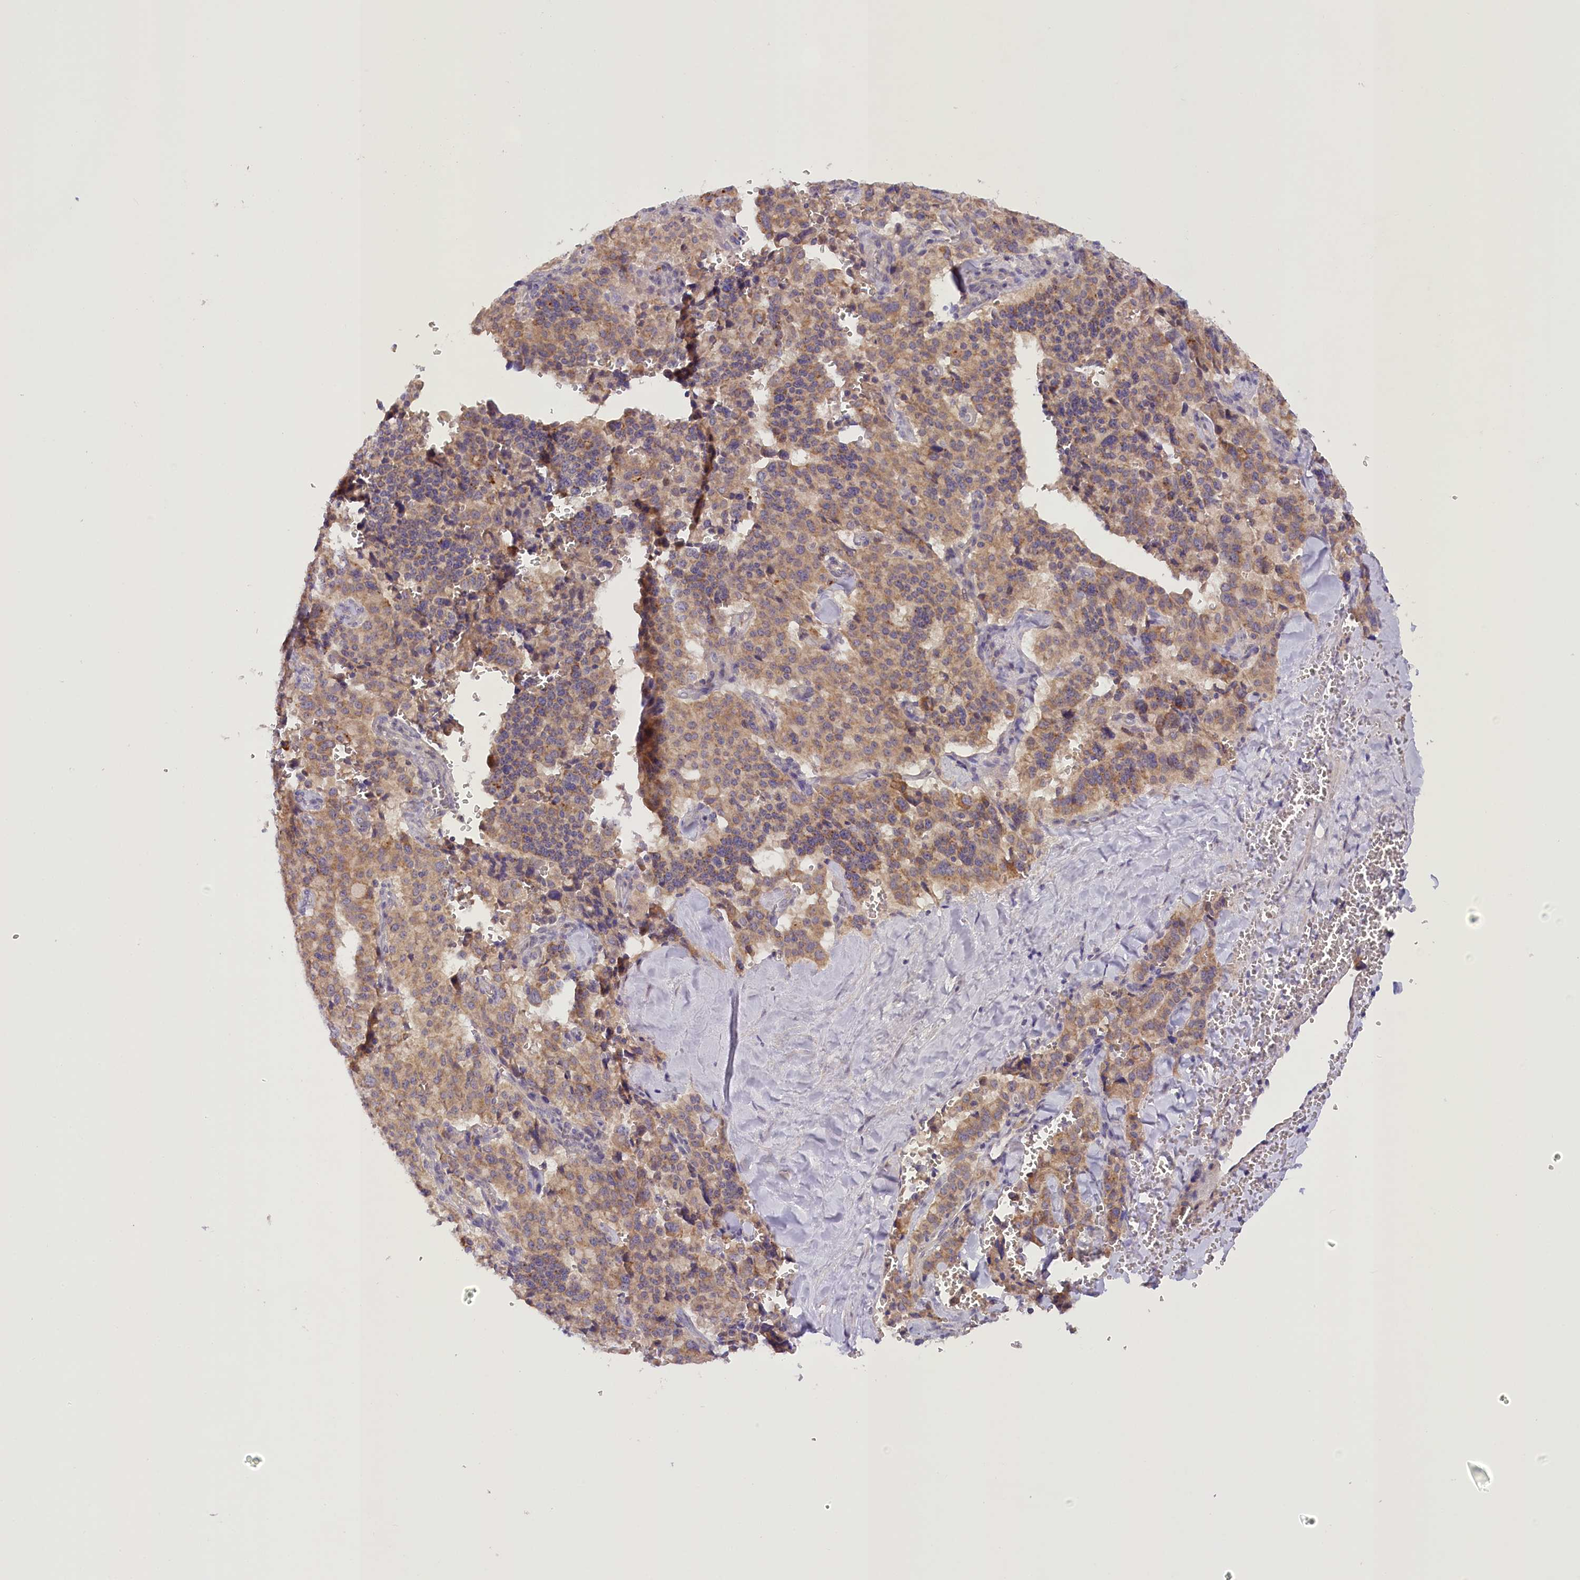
{"staining": {"intensity": "moderate", "quantity": ">75%", "location": "cytoplasmic/membranous"}, "tissue": "pancreatic cancer", "cell_type": "Tumor cells", "image_type": "cancer", "snomed": [{"axis": "morphology", "description": "Adenocarcinoma, NOS"}, {"axis": "topography", "description": "Pancreas"}], "caption": "Pancreatic cancer tissue exhibits moderate cytoplasmic/membranous expression in approximately >75% of tumor cells (DAB (3,3'-diaminobenzidine) IHC with brightfield microscopy, high magnification).", "gene": "DCUN1D1", "patient": {"sex": "male", "age": 65}}